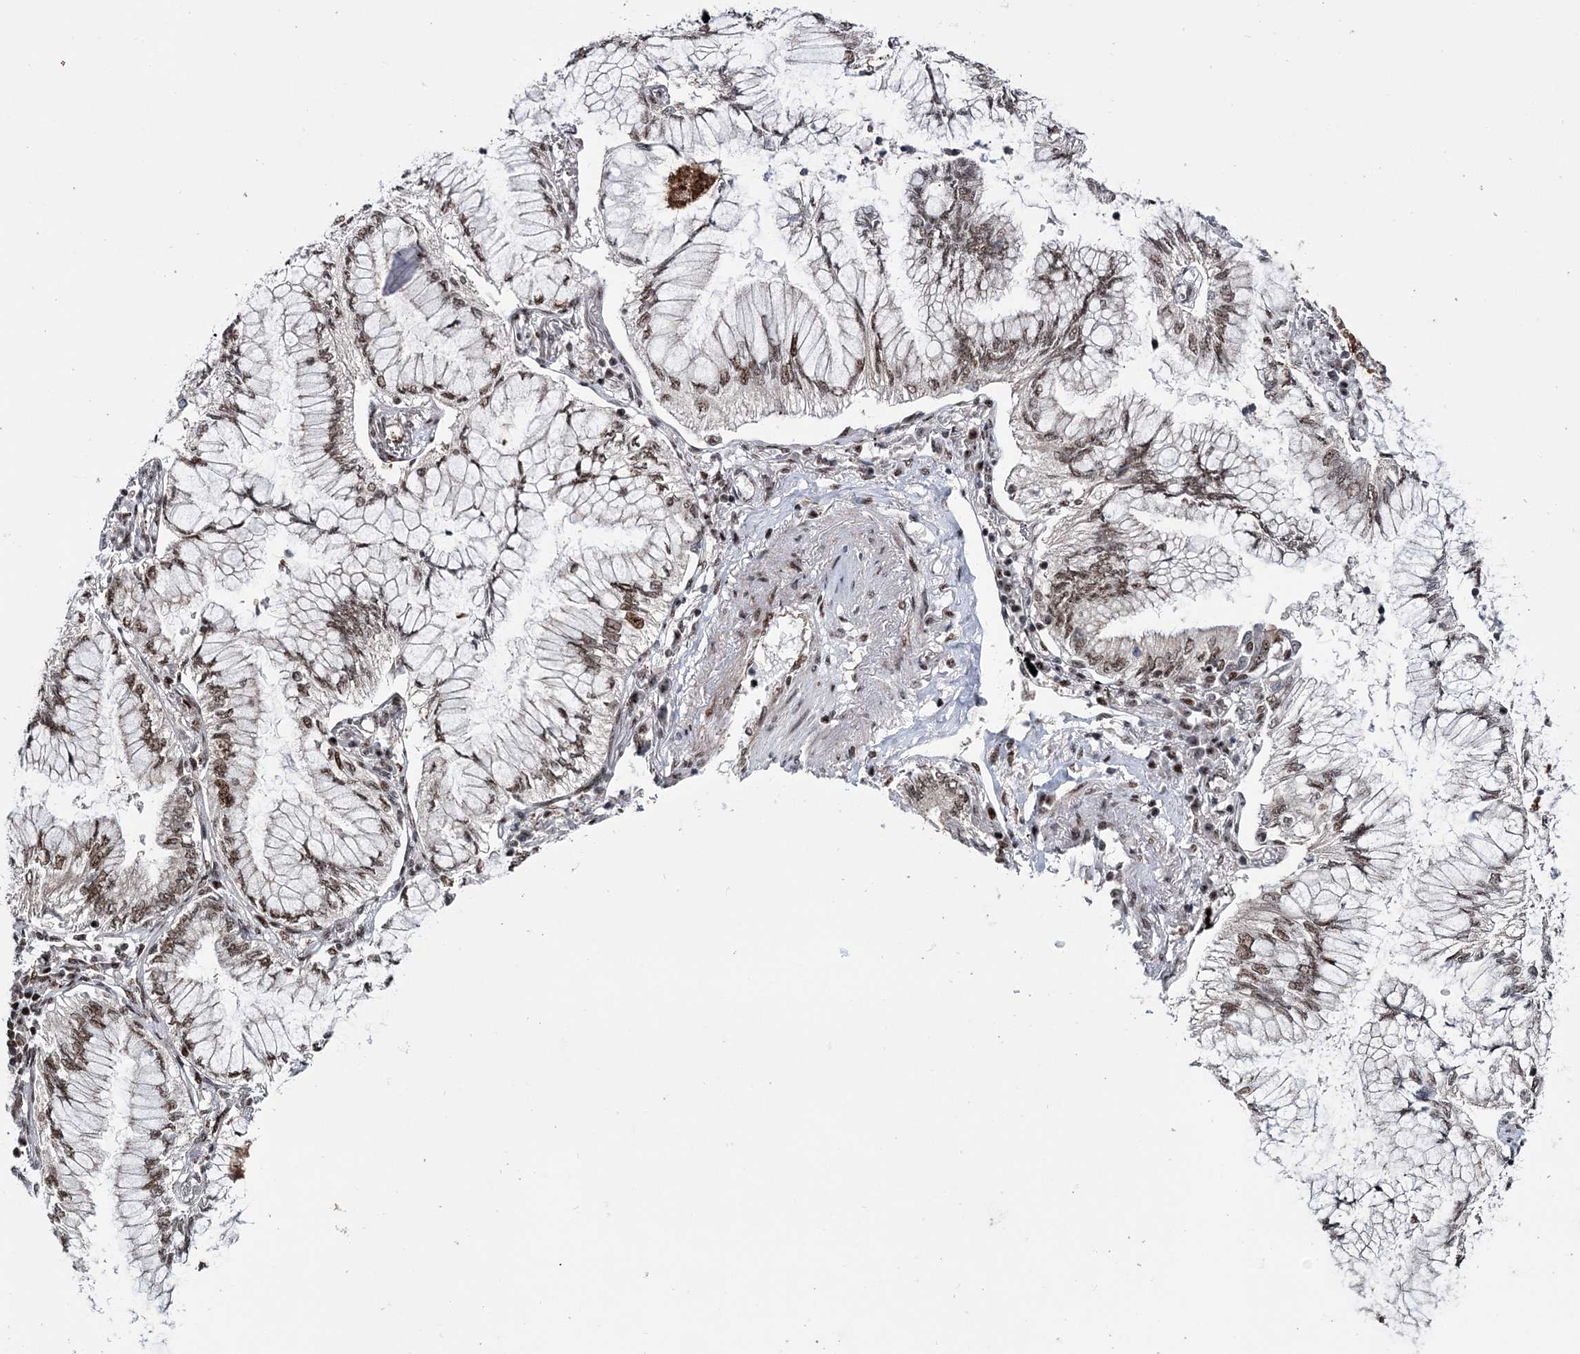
{"staining": {"intensity": "moderate", "quantity": "25%-75%", "location": "nuclear"}, "tissue": "lung cancer", "cell_type": "Tumor cells", "image_type": "cancer", "snomed": [{"axis": "morphology", "description": "Adenocarcinoma, NOS"}, {"axis": "topography", "description": "Lung"}], "caption": "Lung adenocarcinoma stained for a protein reveals moderate nuclear positivity in tumor cells. The staining is performed using DAB (3,3'-diaminobenzidine) brown chromogen to label protein expression. The nuclei are counter-stained blue using hematoxylin.", "gene": "TATDN2", "patient": {"sex": "female", "age": 70}}